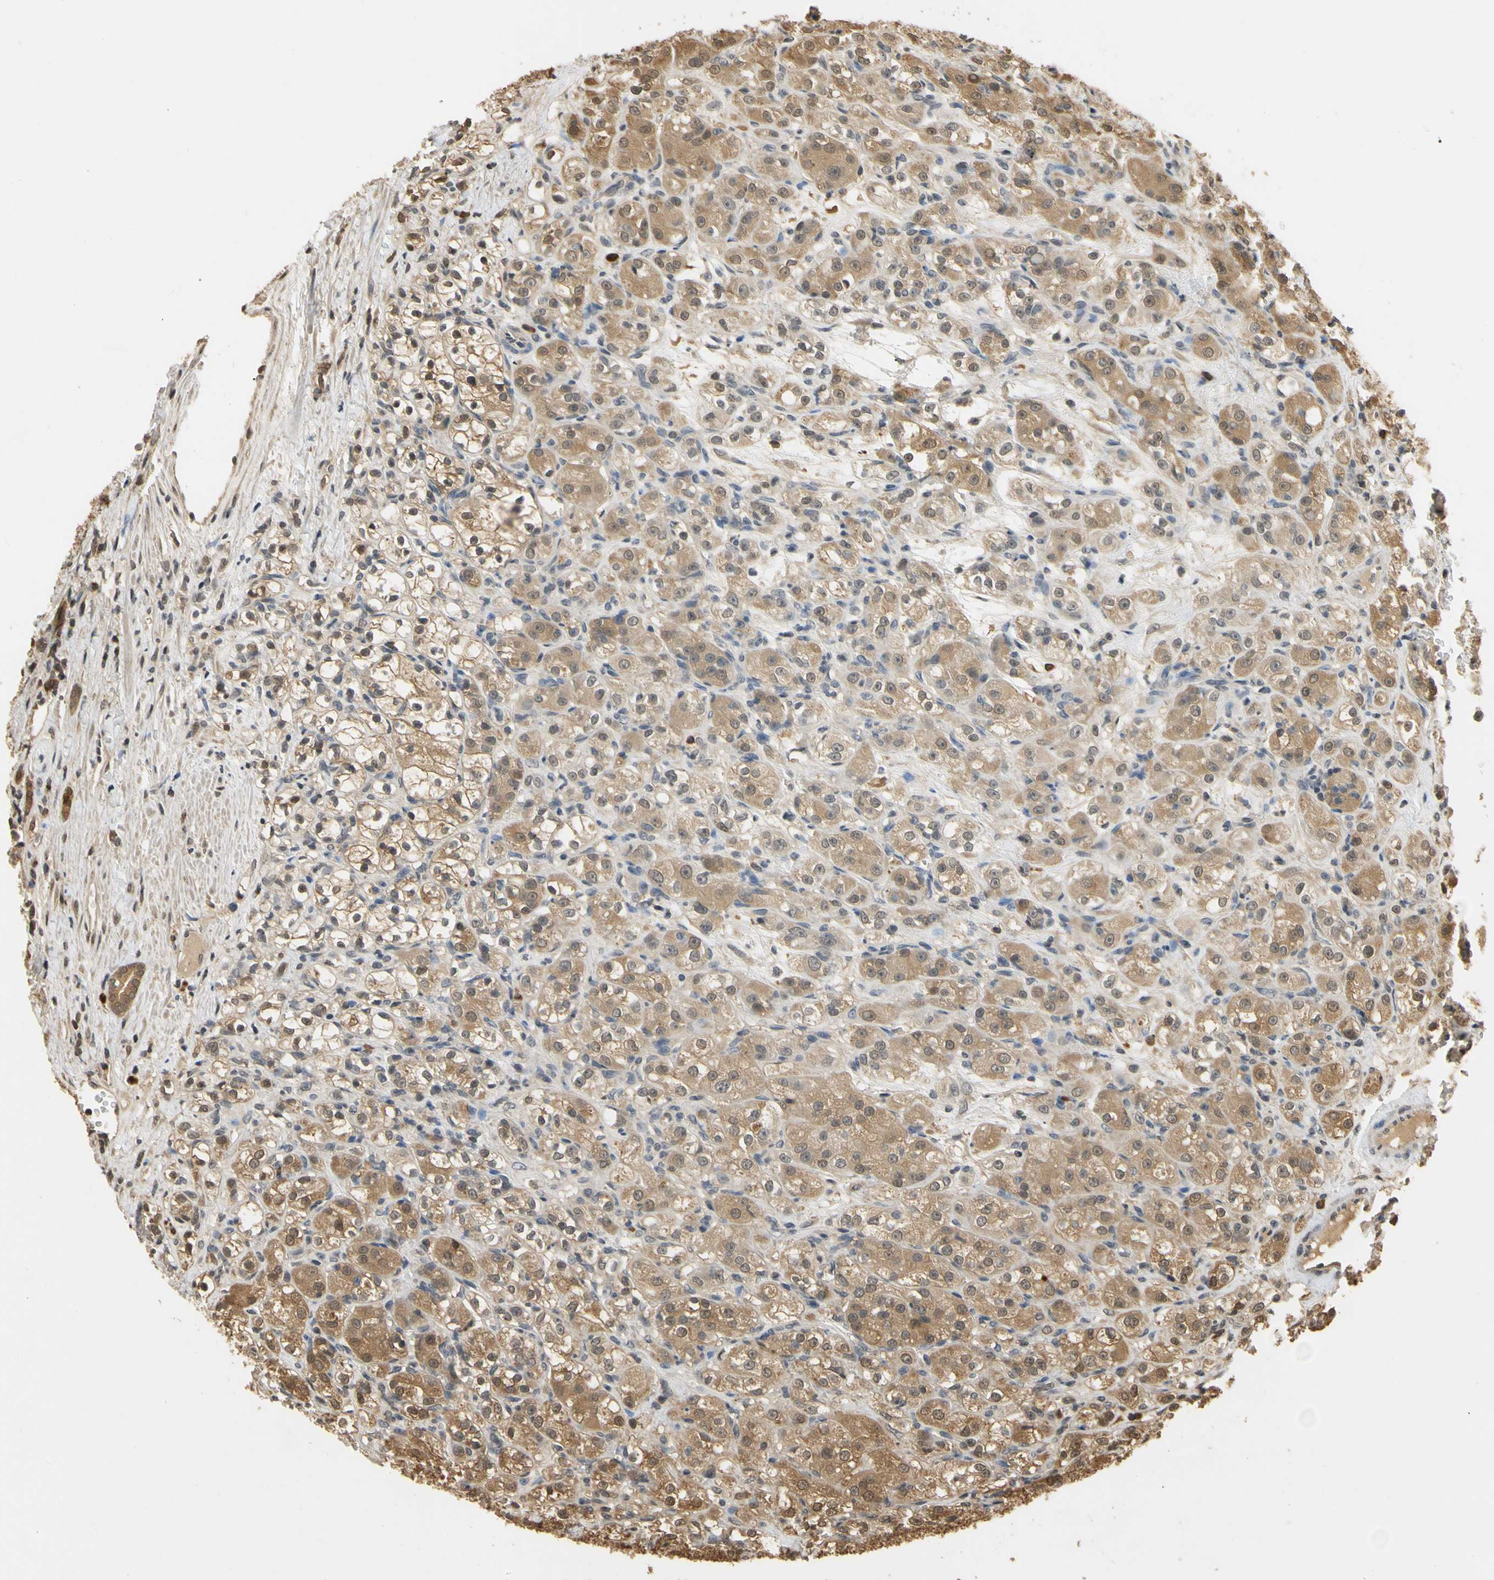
{"staining": {"intensity": "moderate", "quantity": ">75%", "location": "cytoplasmic/membranous"}, "tissue": "renal cancer", "cell_type": "Tumor cells", "image_type": "cancer", "snomed": [{"axis": "morphology", "description": "Normal tissue, NOS"}, {"axis": "morphology", "description": "Adenocarcinoma, NOS"}, {"axis": "topography", "description": "Kidney"}], "caption": "This image shows immunohistochemistry (IHC) staining of adenocarcinoma (renal), with medium moderate cytoplasmic/membranous positivity in about >75% of tumor cells.", "gene": "SOD1", "patient": {"sex": "male", "age": 61}}